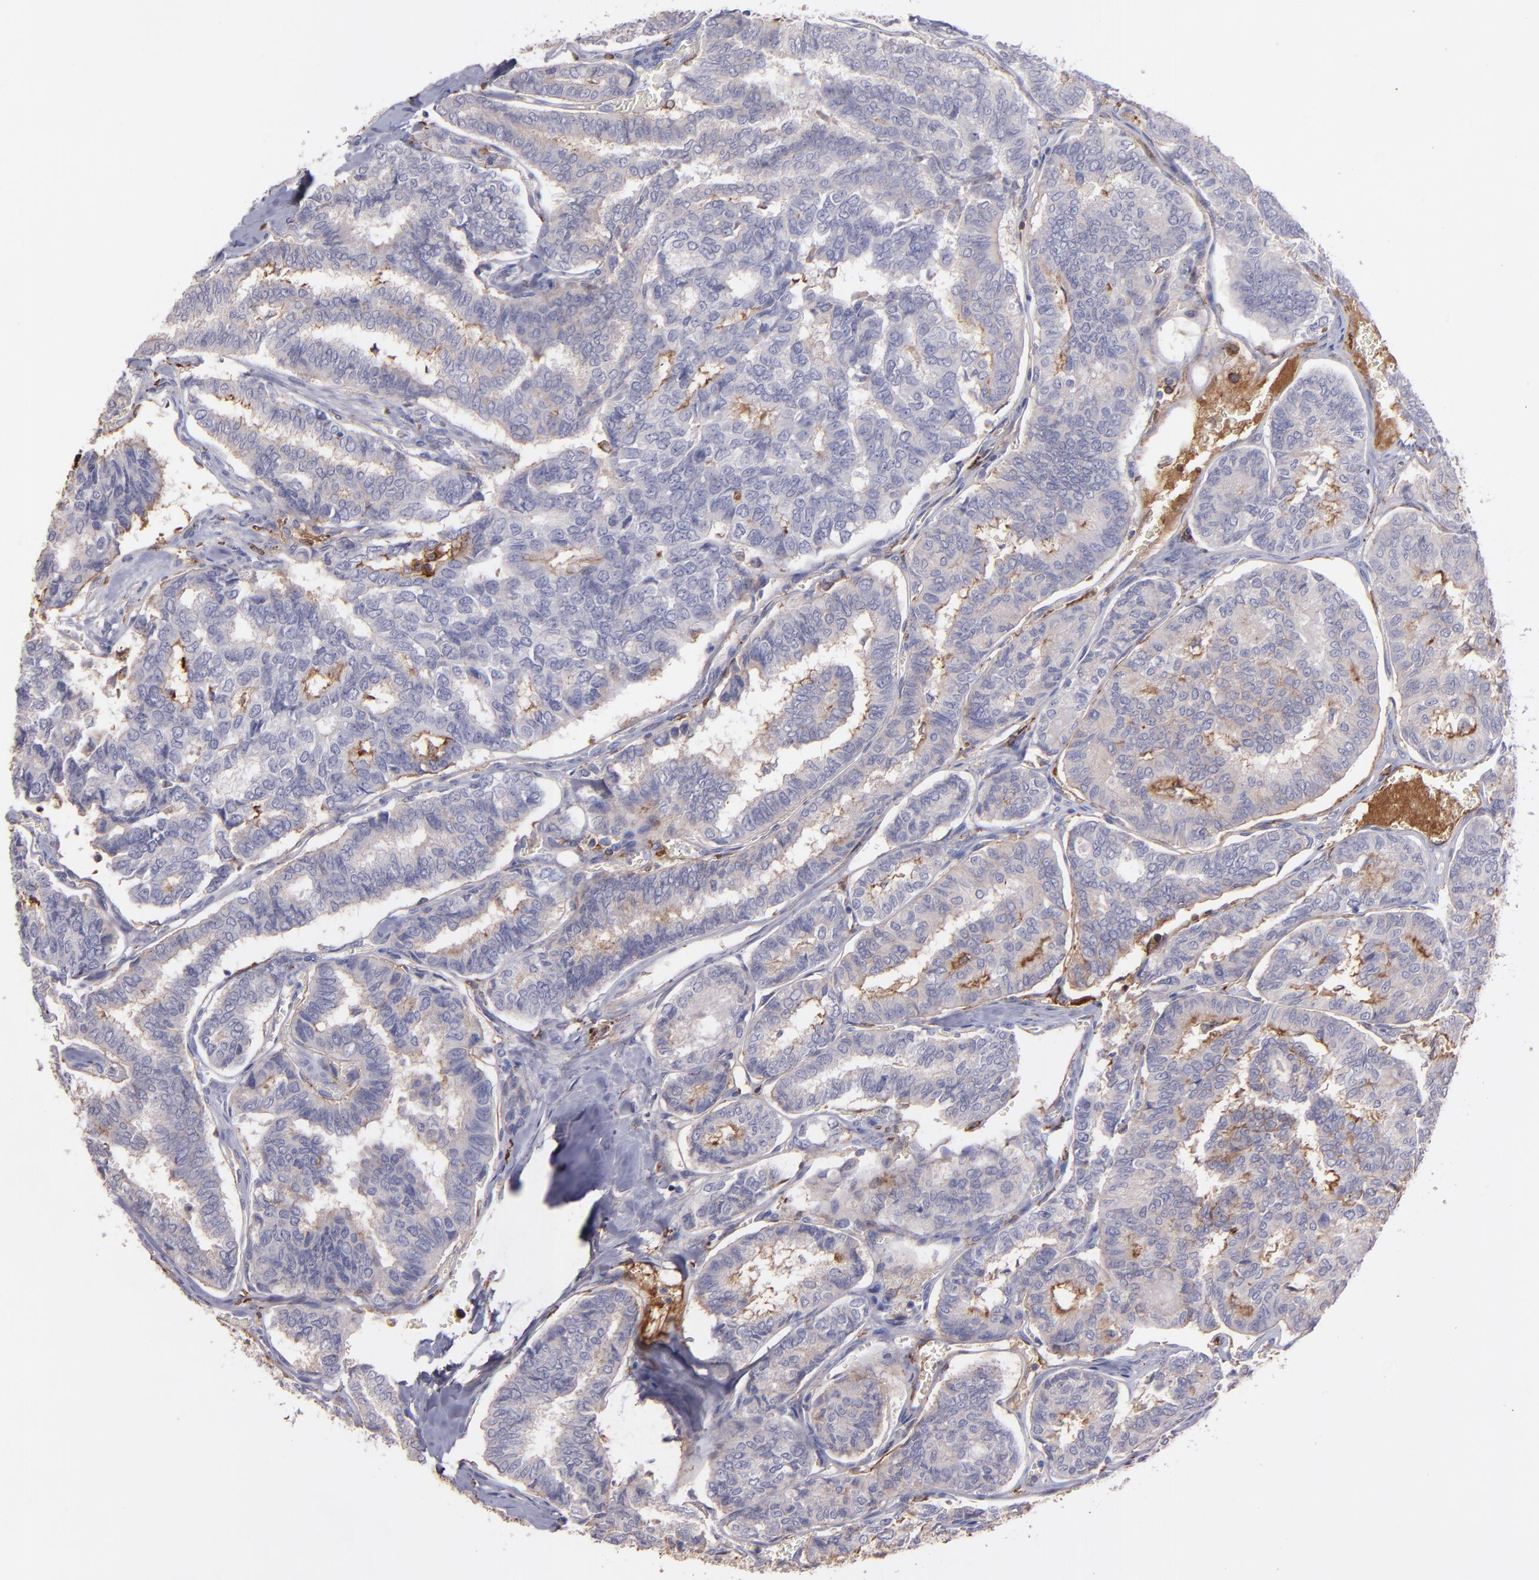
{"staining": {"intensity": "weak", "quantity": "<25%", "location": "cytoplasmic/membranous"}, "tissue": "thyroid cancer", "cell_type": "Tumor cells", "image_type": "cancer", "snomed": [{"axis": "morphology", "description": "Papillary adenocarcinoma, NOS"}, {"axis": "topography", "description": "Thyroid gland"}], "caption": "DAB (3,3'-diaminobenzidine) immunohistochemical staining of human thyroid papillary adenocarcinoma reveals no significant expression in tumor cells.", "gene": "C1QA", "patient": {"sex": "female", "age": 35}}